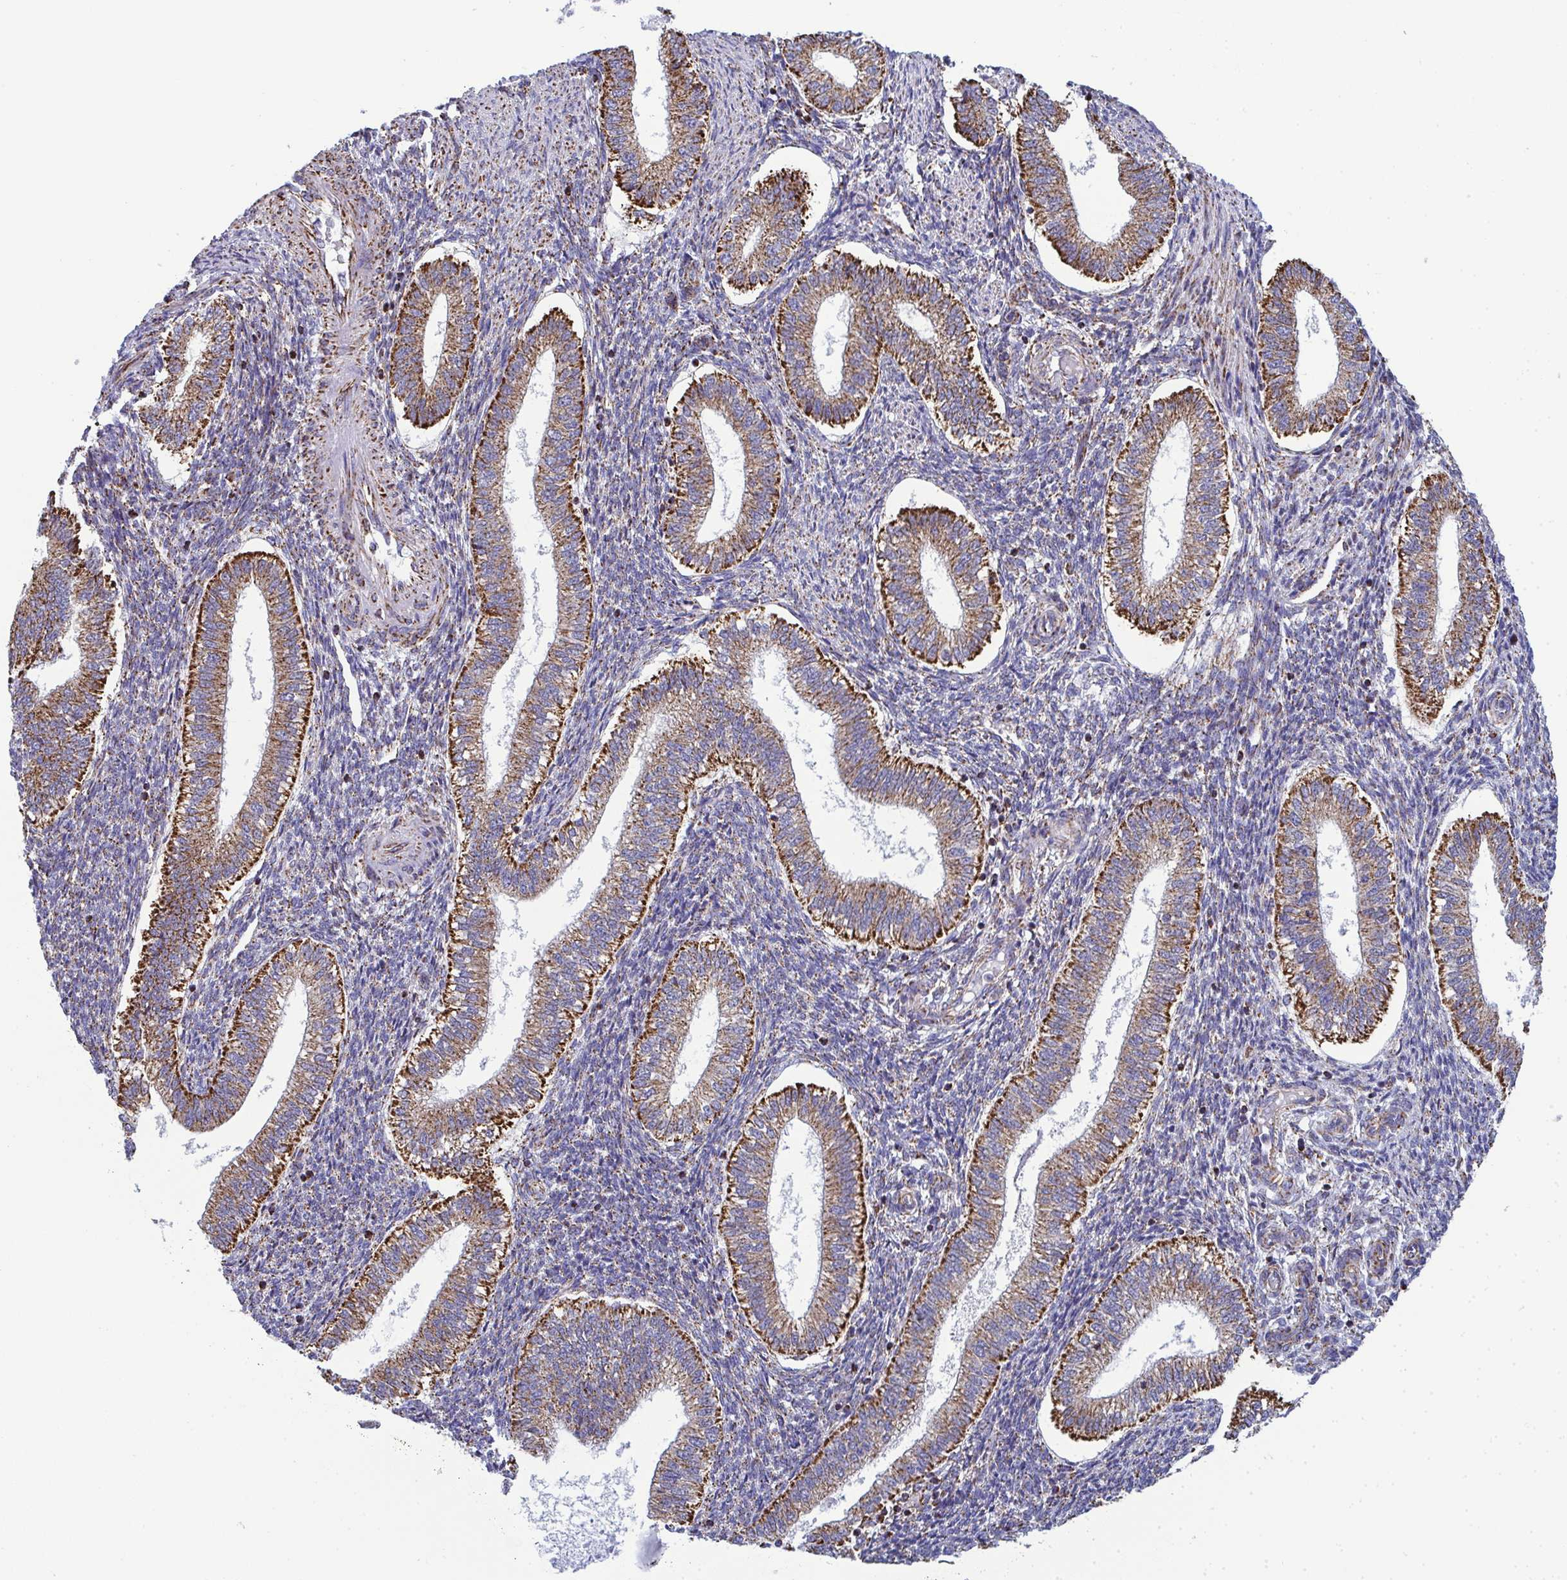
{"staining": {"intensity": "moderate", "quantity": "25%-75%", "location": "cytoplasmic/membranous"}, "tissue": "endometrium", "cell_type": "Cells in endometrial stroma", "image_type": "normal", "snomed": [{"axis": "morphology", "description": "Normal tissue, NOS"}, {"axis": "topography", "description": "Endometrium"}], "caption": "Brown immunohistochemical staining in unremarkable human endometrium demonstrates moderate cytoplasmic/membranous expression in approximately 25%-75% of cells in endometrial stroma. (DAB = brown stain, brightfield microscopy at high magnification).", "gene": "CSDE1", "patient": {"sex": "female", "age": 25}}